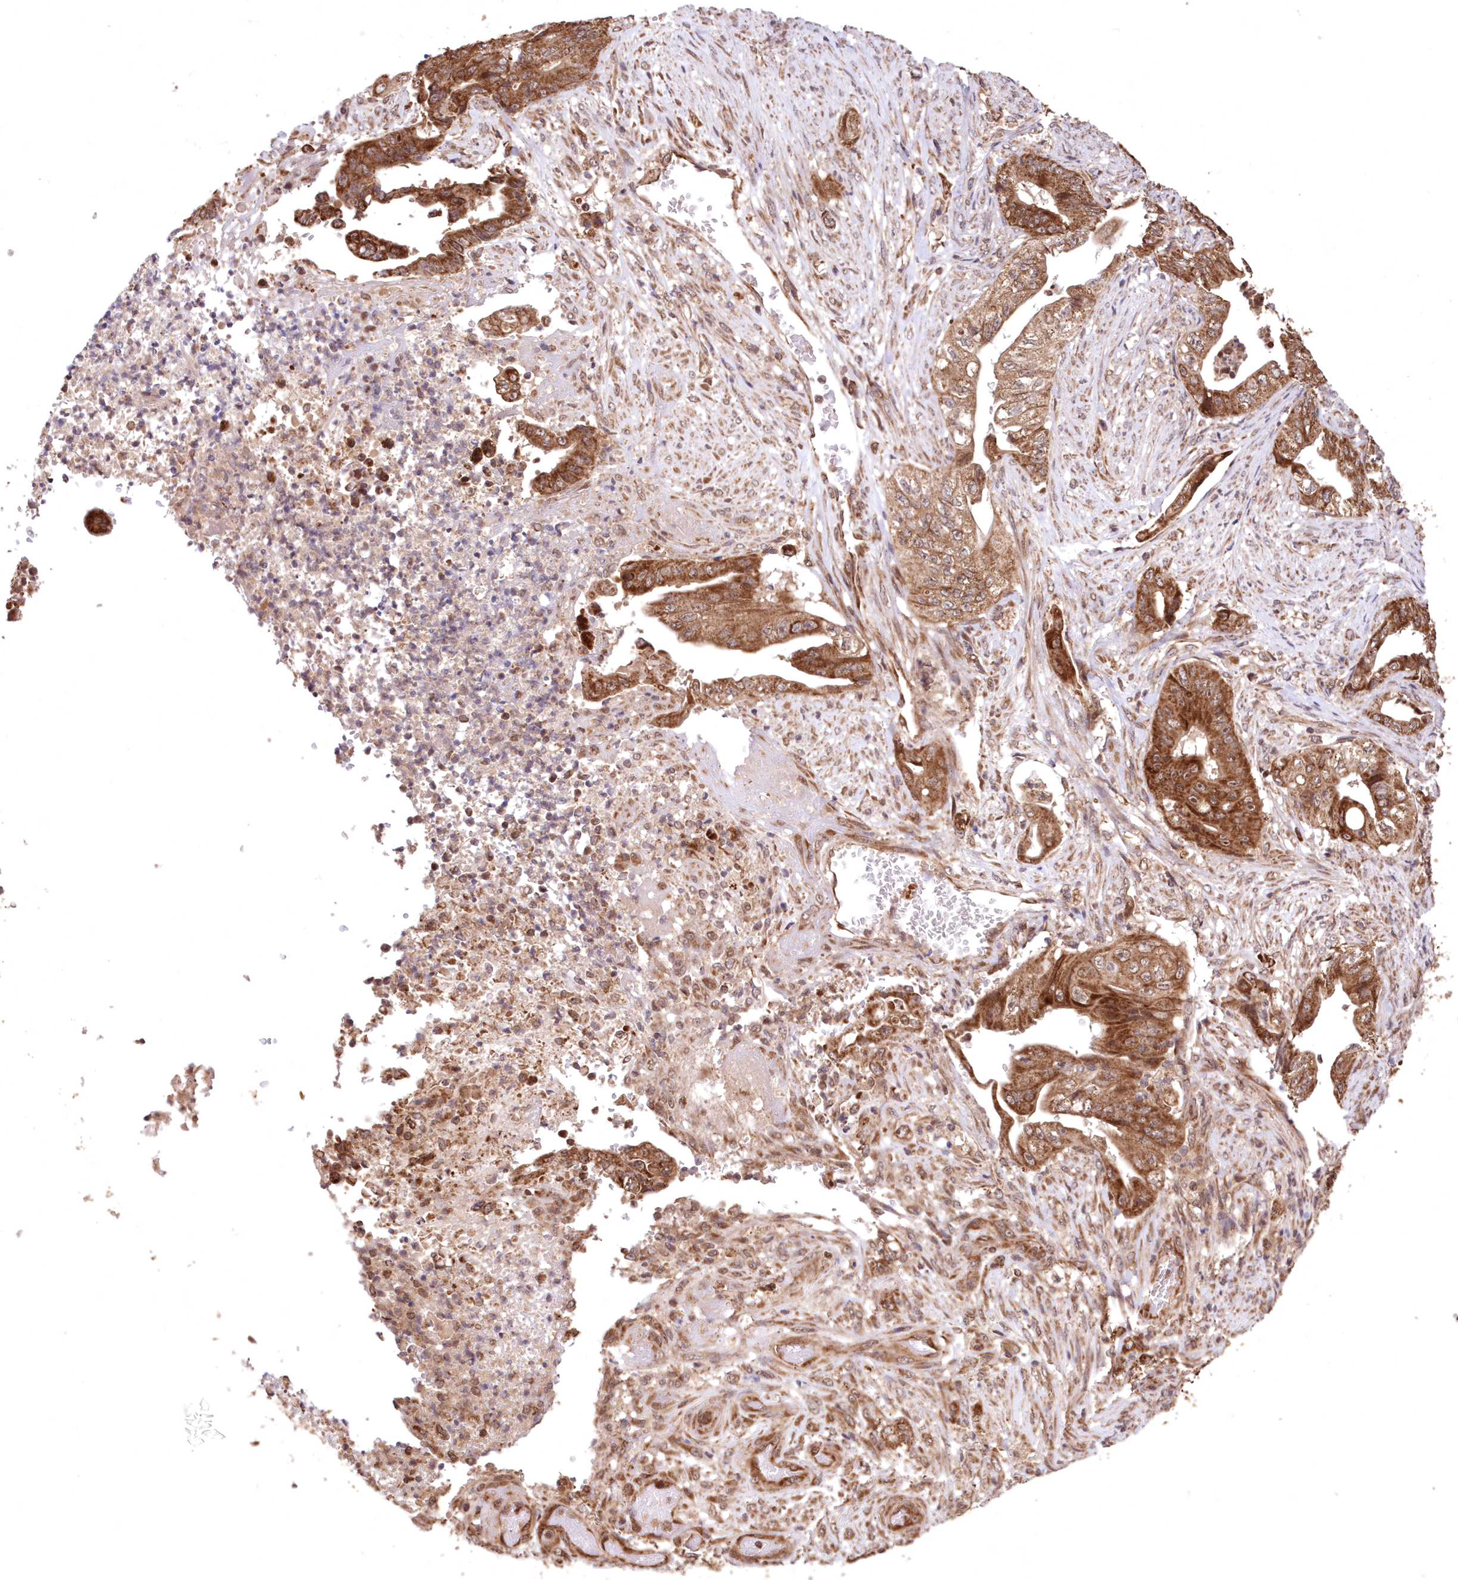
{"staining": {"intensity": "moderate", "quantity": ">75%", "location": "cytoplasmic/membranous"}, "tissue": "stomach cancer", "cell_type": "Tumor cells", "image_type": "cancer", "snomed": [{"axis": "morphology", "description": "Adenocarcinoma, NOS"}, {"axis": "topography", "description": "Stomach"}], "caption": "This is an image of immunohistochemistry staining of adenocarcinoma (stomach), which shows moderate staining in the cytoplasmic/membranous of tumor cells.", "gene": "PCBP1", "patient": {"sex": "female", "age": 73}}